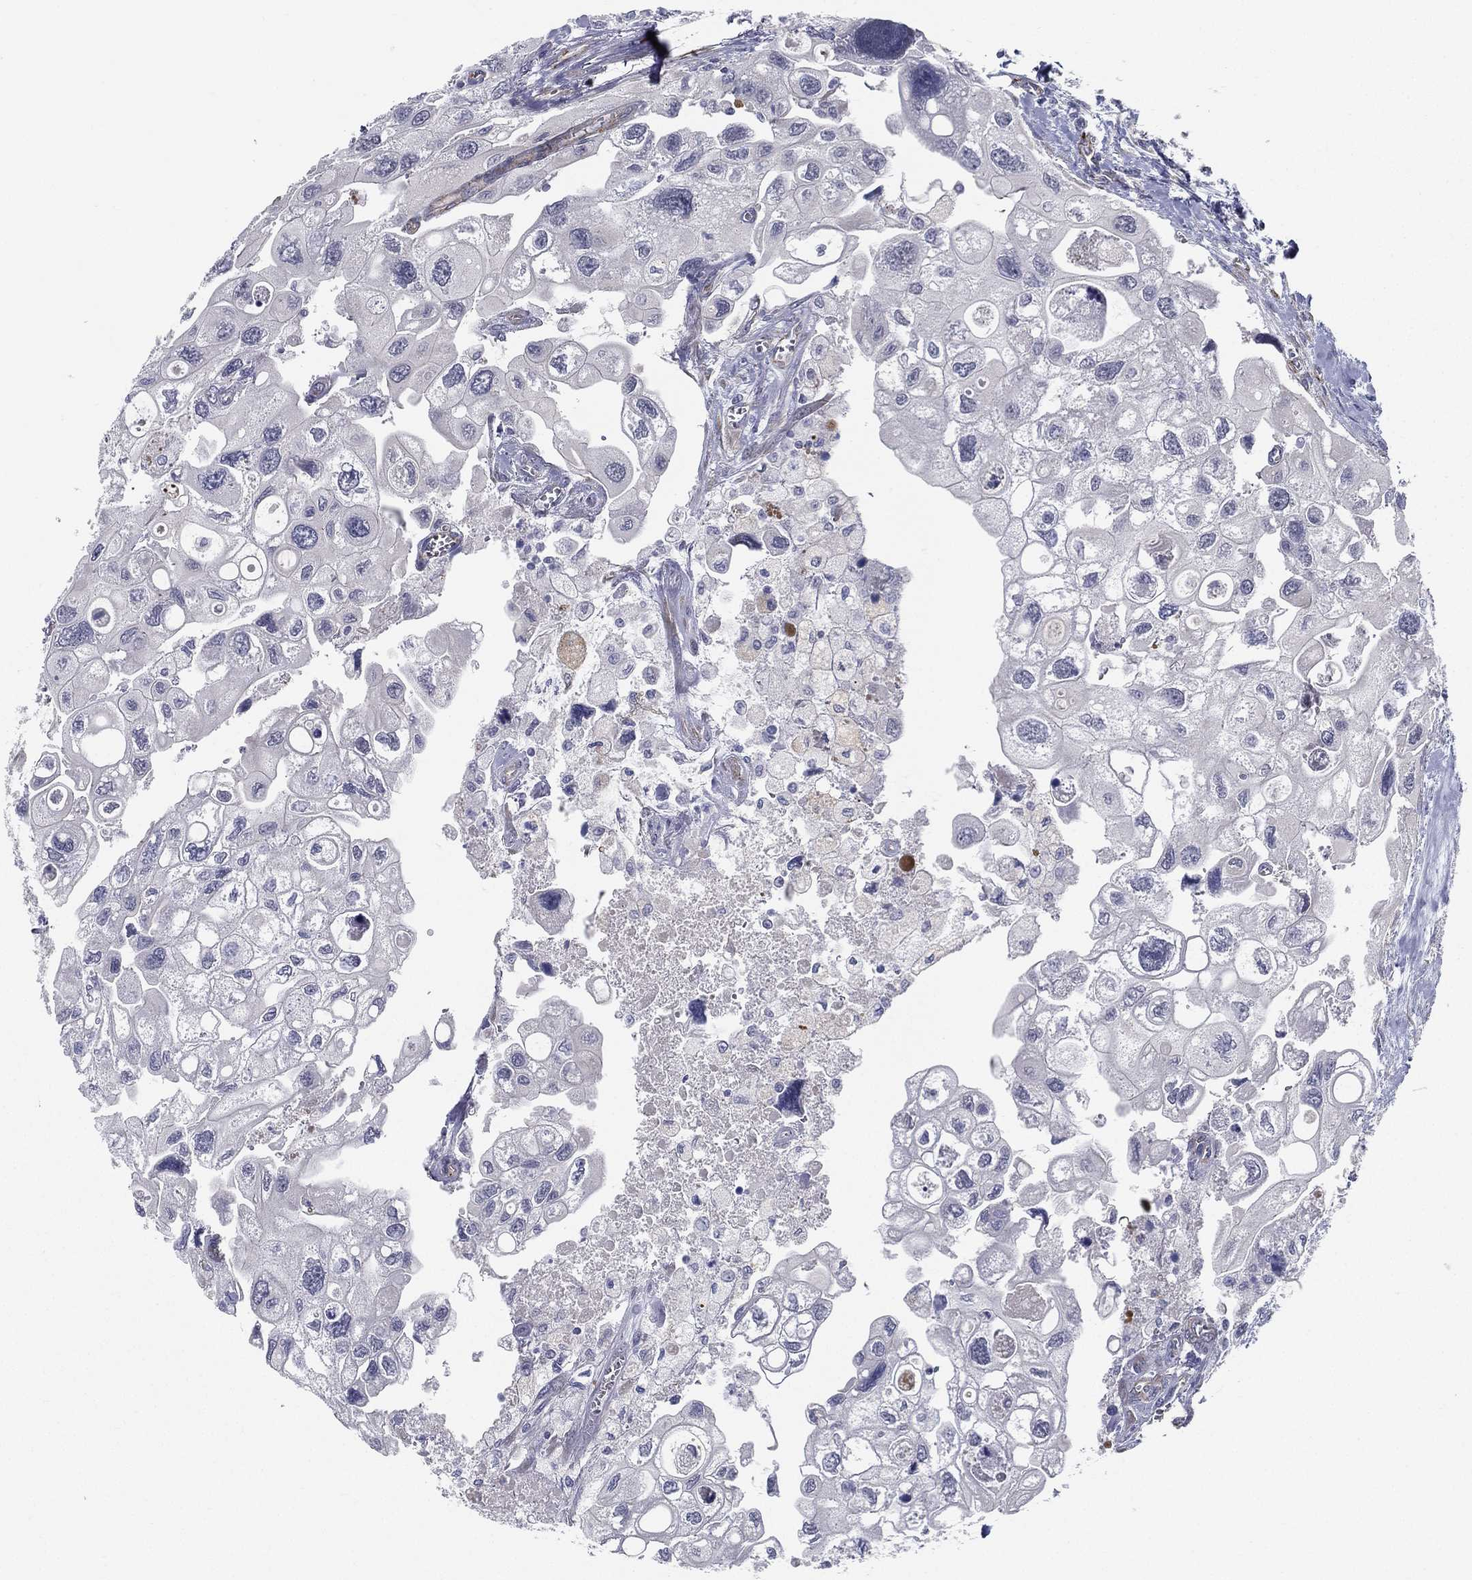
{"staining": {"intensity": "negative", "quantity": "none", "location": "none"}, "tissue": "urothelial cancer", "cell_type": "Tumor cells", "image_type": "cancer", "snomed": [{"axis": "morphology", "description": "Urothelial carcinoma, High grade"}, {"axis": "topography", "description": "Urinary bladder"}], "caption": "The histopathology image reveals no staining of tumor cells in urothelial cancer.", "gene": "LRRC56", "patient": {"sex": "male", "age": 59}}